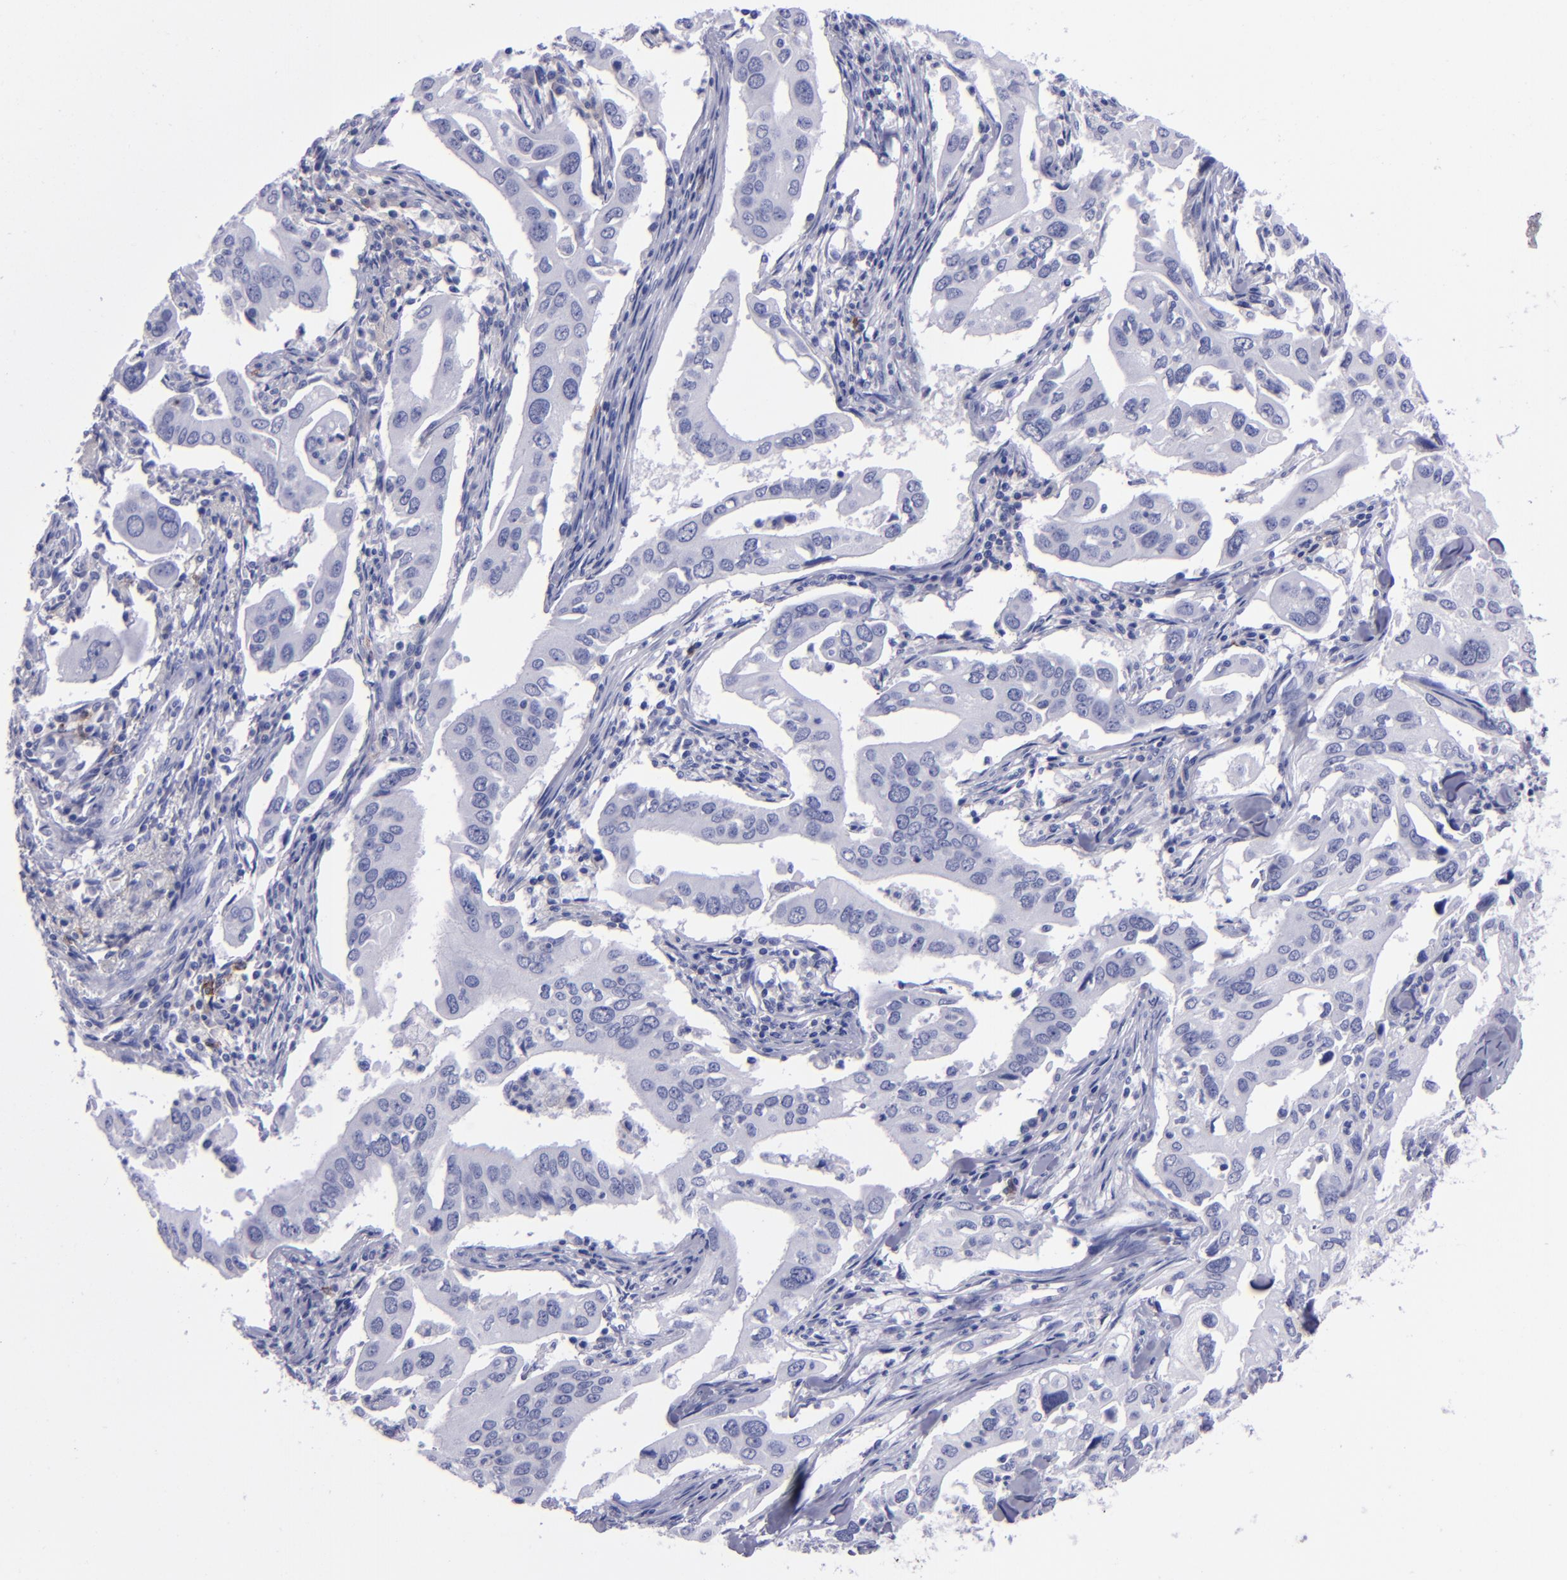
{"staining": {"intensity": "negative", "quantity": "none", "location": "none"}, "tissue": "lung cancer", "cell_type": "Tumor cells", "image_type": "cancer", "snomed": [{"axis": "morphology", "description": "Adenocarcinoma, NOS"}, {"axis": "topography", "description": "Lung"}], "caption": "IHC image of neoplastic tissue: lung cancer (adenocarcinoma) stained with DAB exhibits no significant protein staining in tumor cells.", "gene": "CD37", "patient": {"sex": "male", "age": 48}}